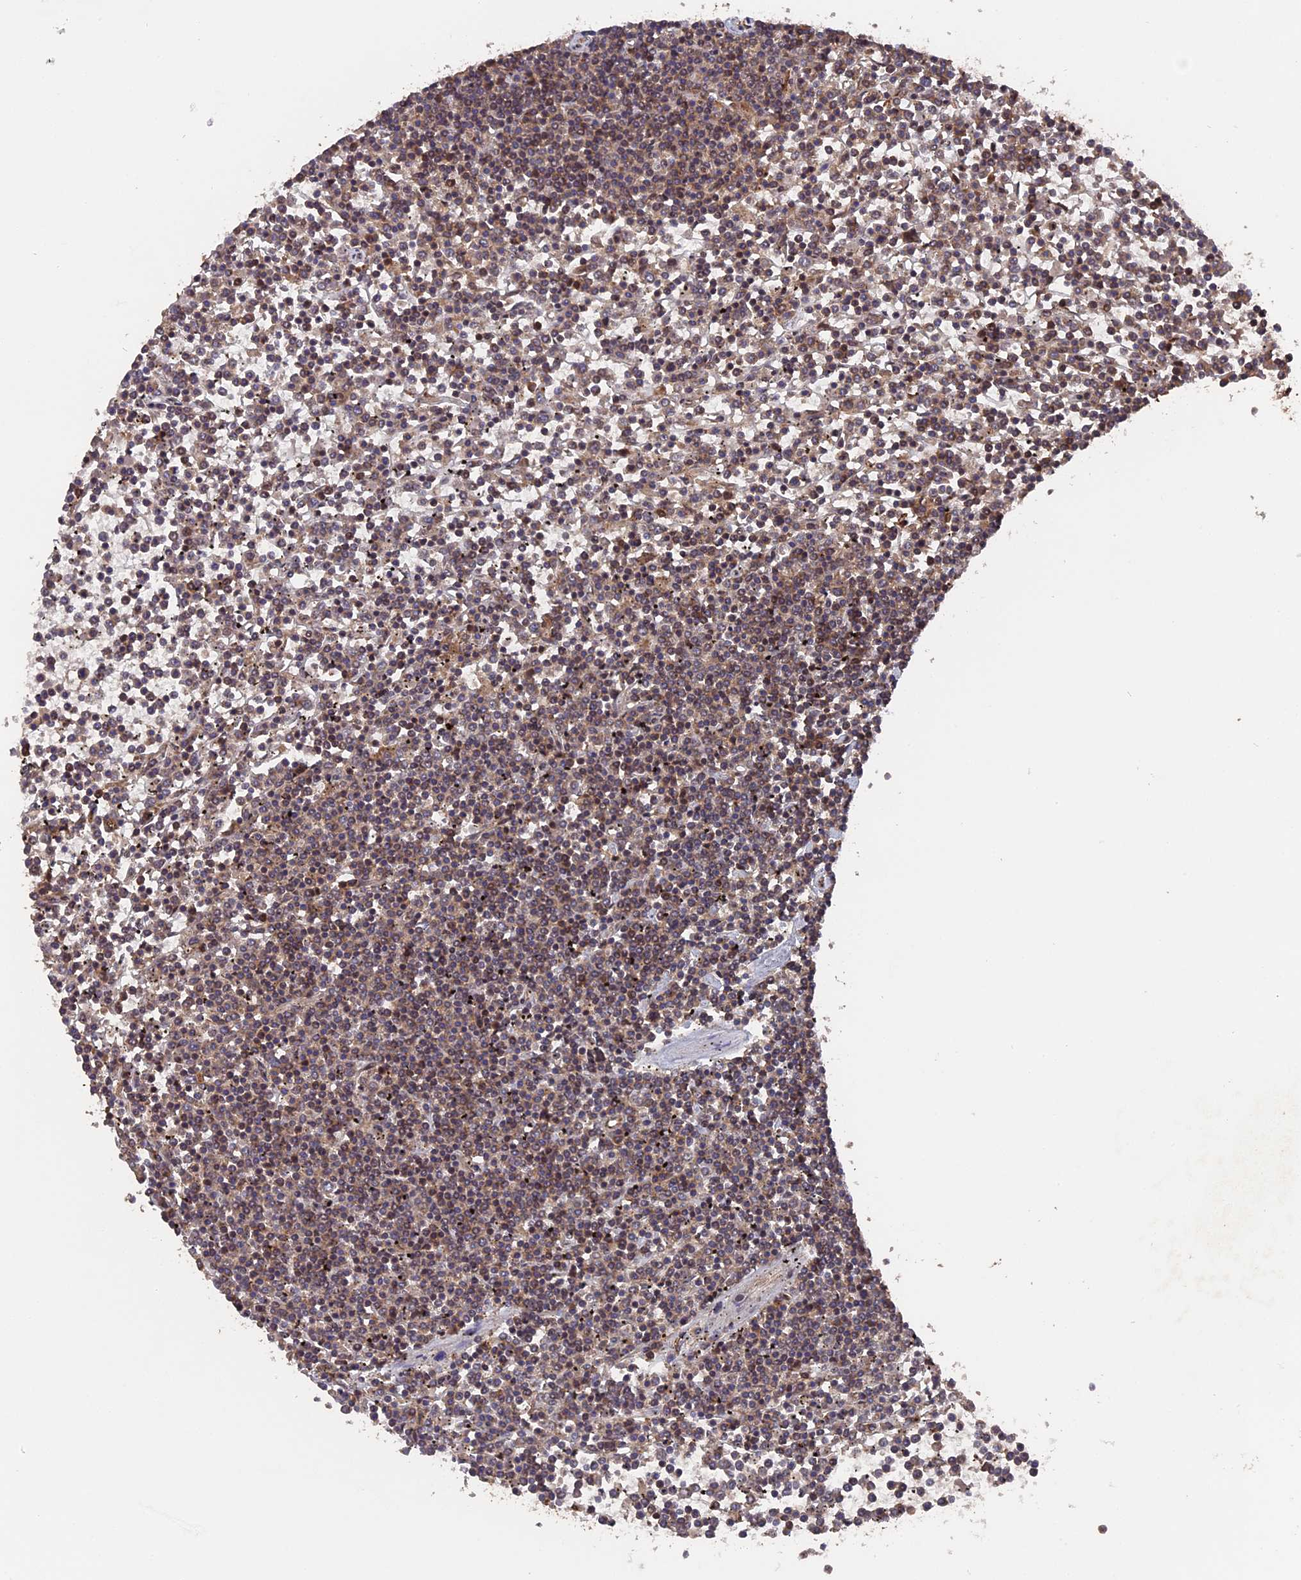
{"staining": {"intensity": "weak", "quantity": "<25%", "location": "cytoplasmic/membranous"}, "tissue": "lymphoma", "cell_type": "Tumor cells", "image_type": "cancer", "snomed": [{"axis": "morphology", "description": "Malignant lymphoma, non-Hodgkin's type, Low grade"}, {"axis": "topography", "description": "Spleen"}], "caption": "The micrograph demonstrates no staining of tumor cells in lymphoma. (DAB (3,3'-diaminobenzidine) immunohistochemistry (IHC) visualized using brightfield microscopy, high magnification).", "gene": "TELO2", "patient": {"sex": "female", "age": 19}}